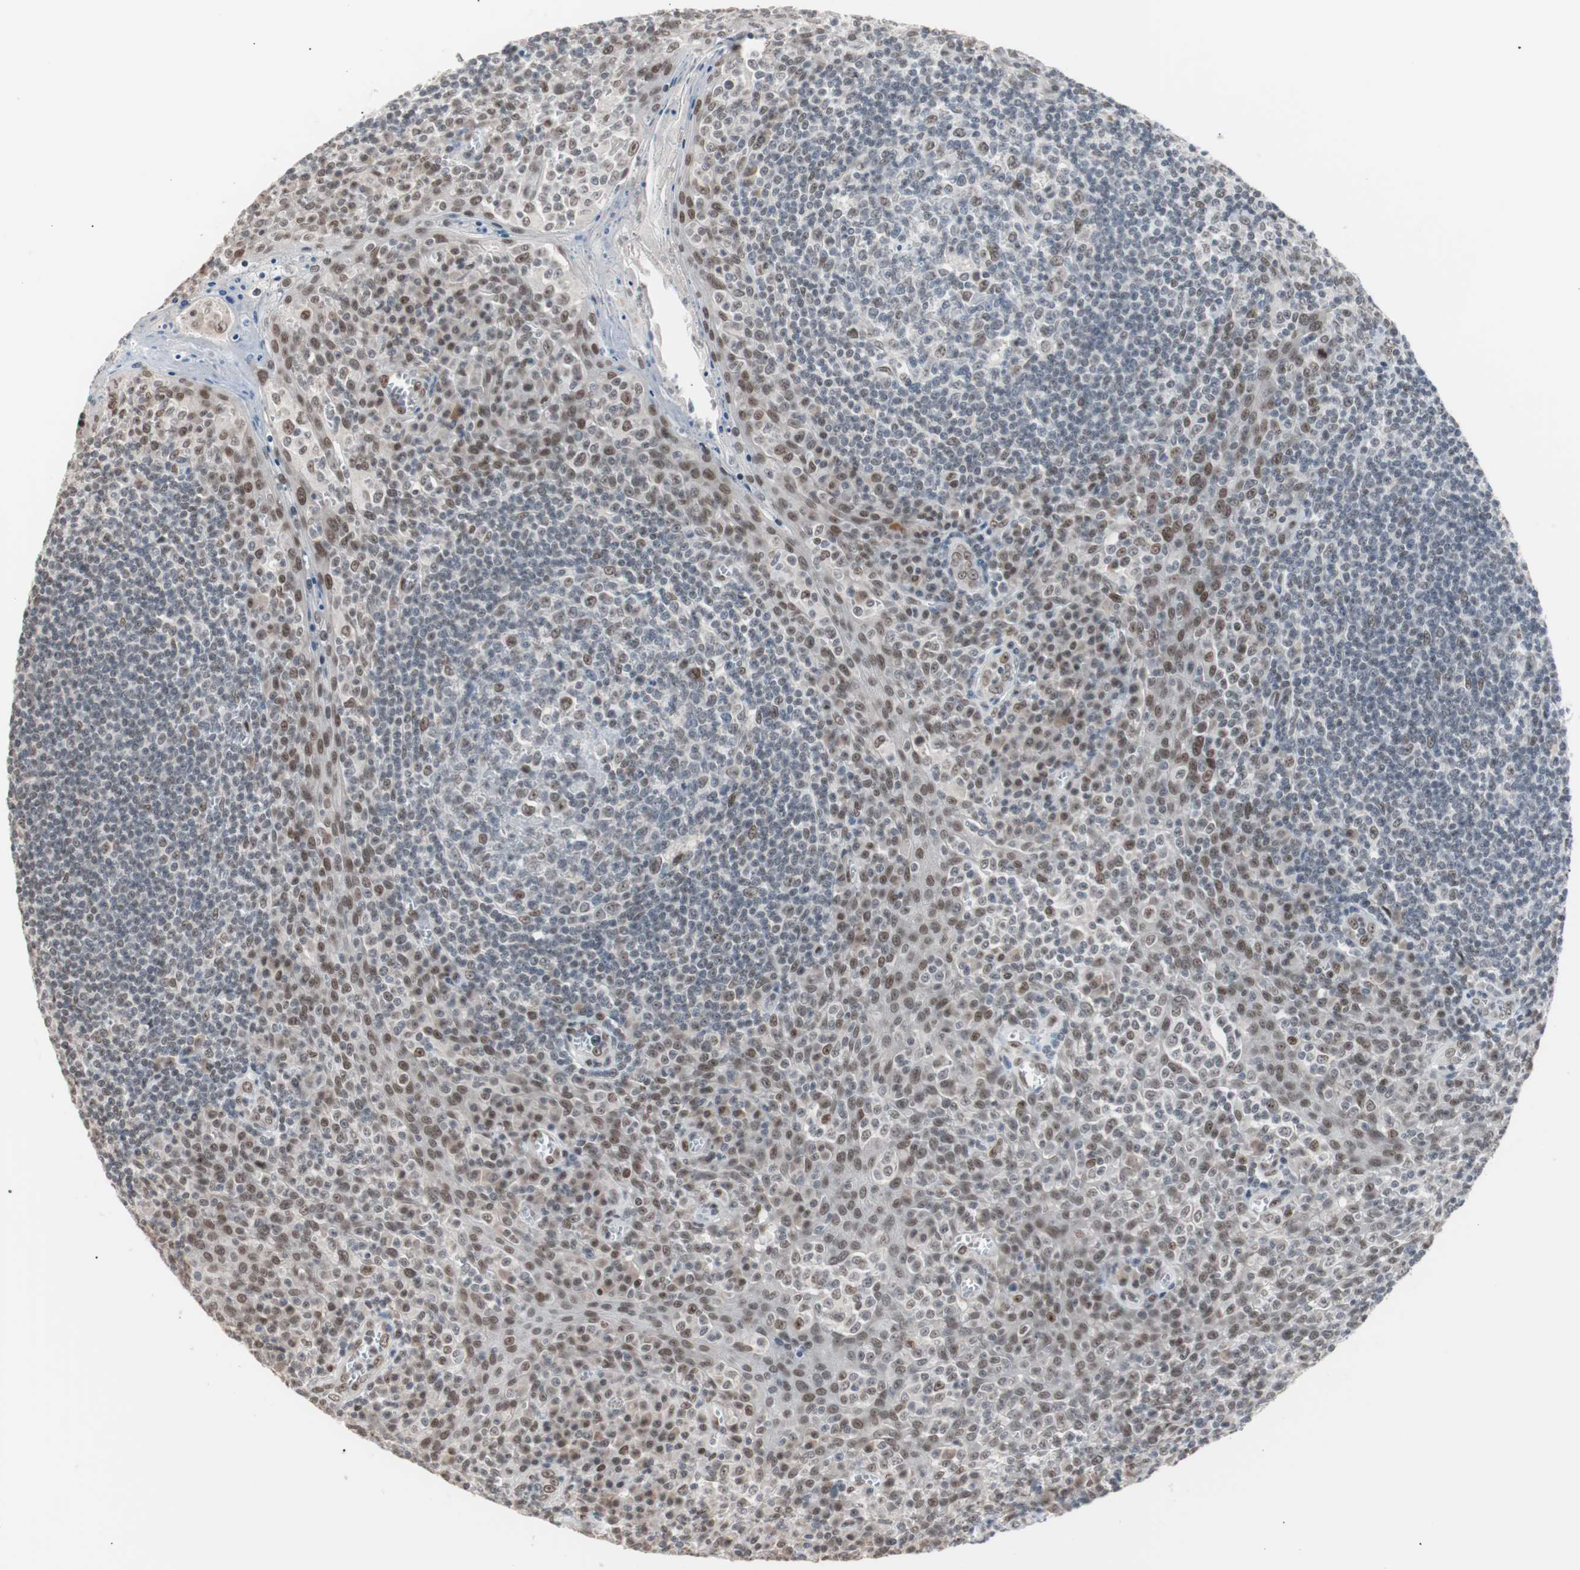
{"staining": {"intensity": "moderate", "quantity": "25%-75%", "location": "nuclear"}, "tissue": "tonsil", "cell_type": "Germinal center cells", "image_type": "normal", "snomed": [{"axis": "morphology", "description": "Normal tissue, NOS"}, {"axis": "topography", "description": "Tonsil"}], "caption": "IHC (DAB) staining of unremarkable tonsil shows moderate nuclear protein positivity in about 25%-75% of germinal center cells.", "gene": "LIG3", "patient": {"sex": "male", "age": 31}}